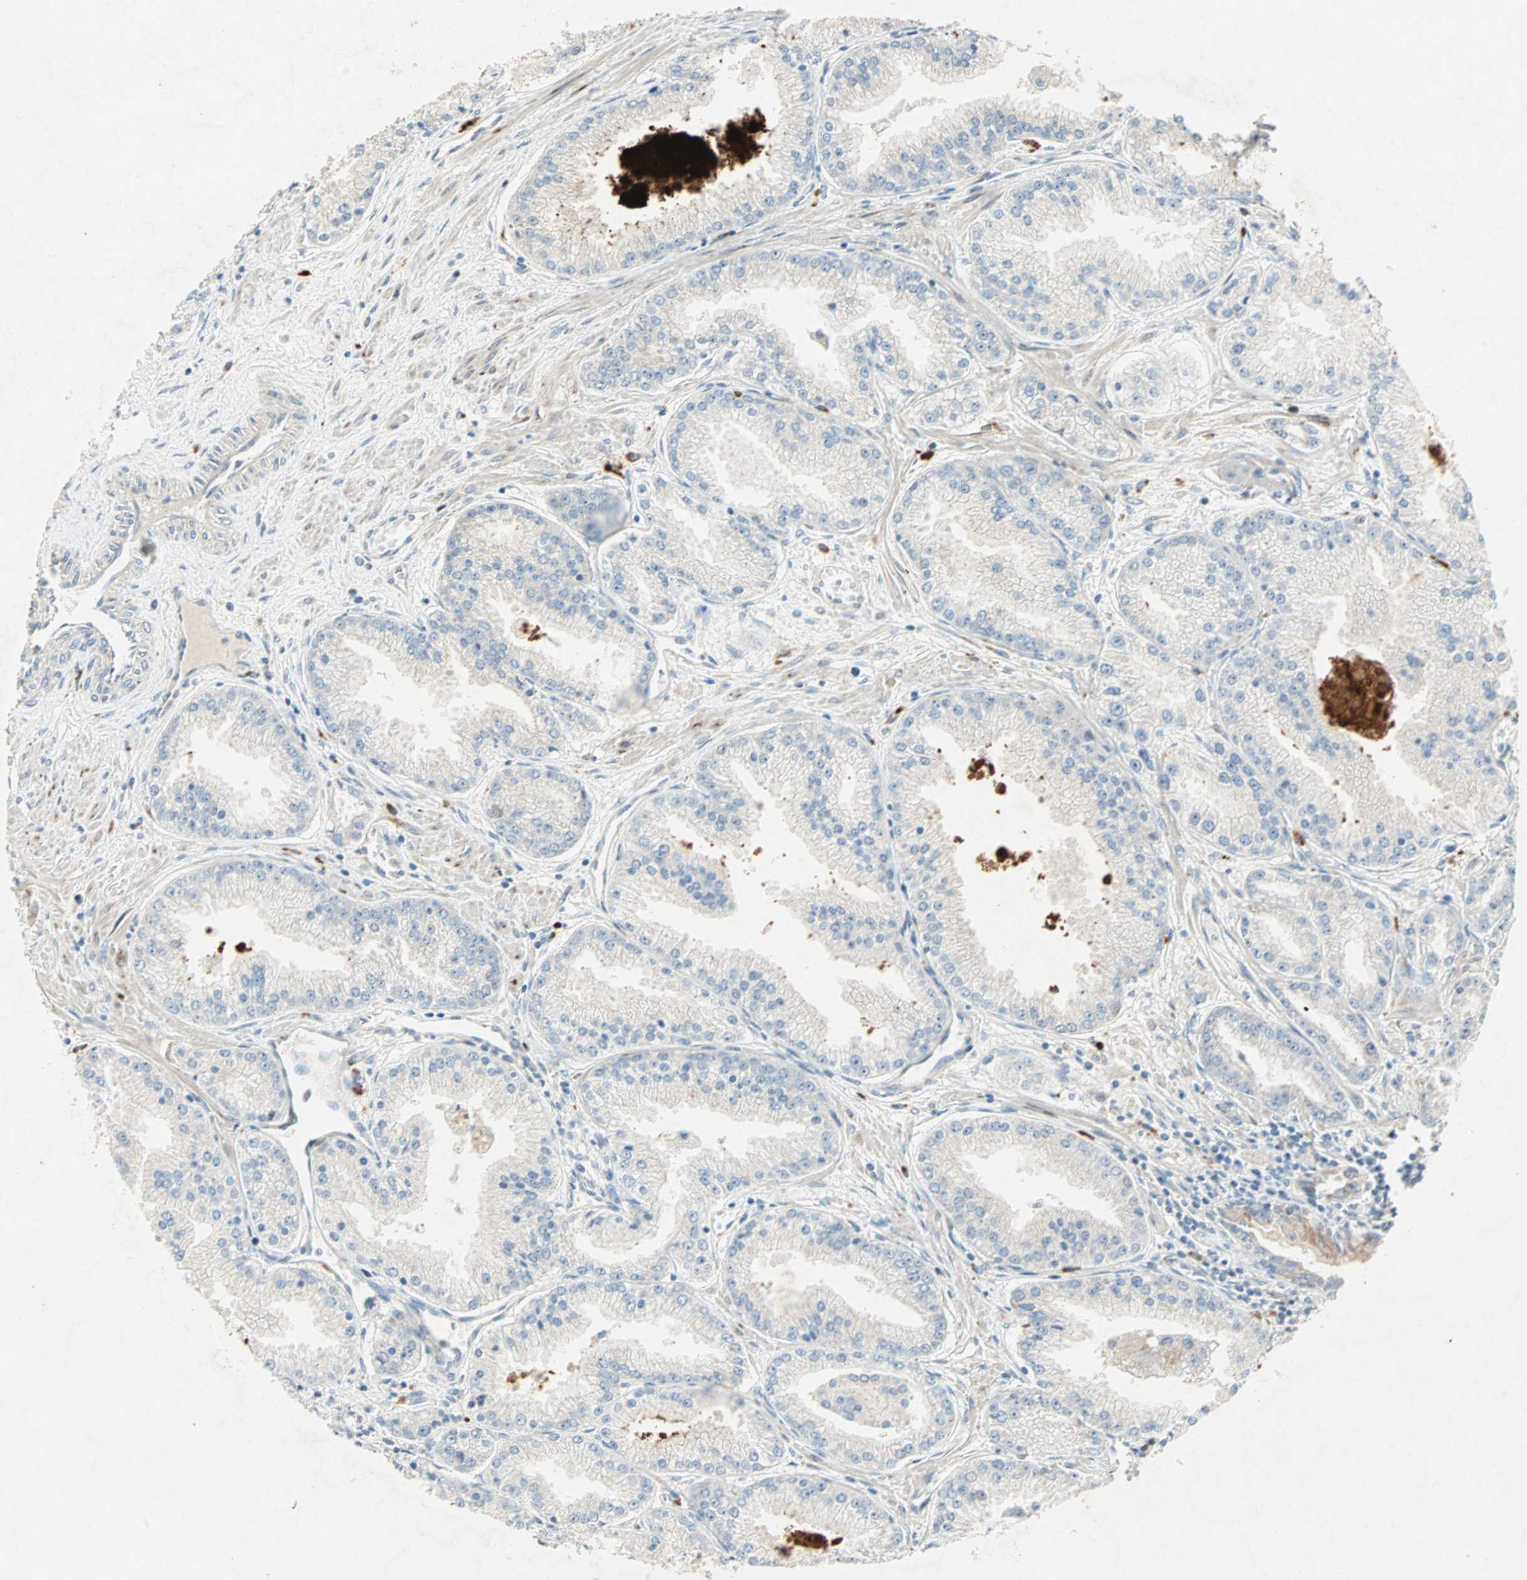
{"staining": {"intensity": "negative", "quantity": "none", "location": "none"}, "tissue": "prostate cancer", "cell_type": "Tumor cells", "image_type": "cancer", "snomed": [{"axis": "morphology", "description": "Adenocarcinoma, High grade"}, {"axis": "topography", "description": "Prostate"}], "caption": "IHC photomicrograph of human prostate cancer stained for a protein (brown), which demonstrates no expression in tumor cells. Brightfield microscopy of immunohistochemistry stained with DAB (3,3'-diaminobenzidine) (brown) and hematoxylin (blue), captured at high magnification.", "gene": "ZNF37A", "patient": {"sex": "male", "age": 61}}